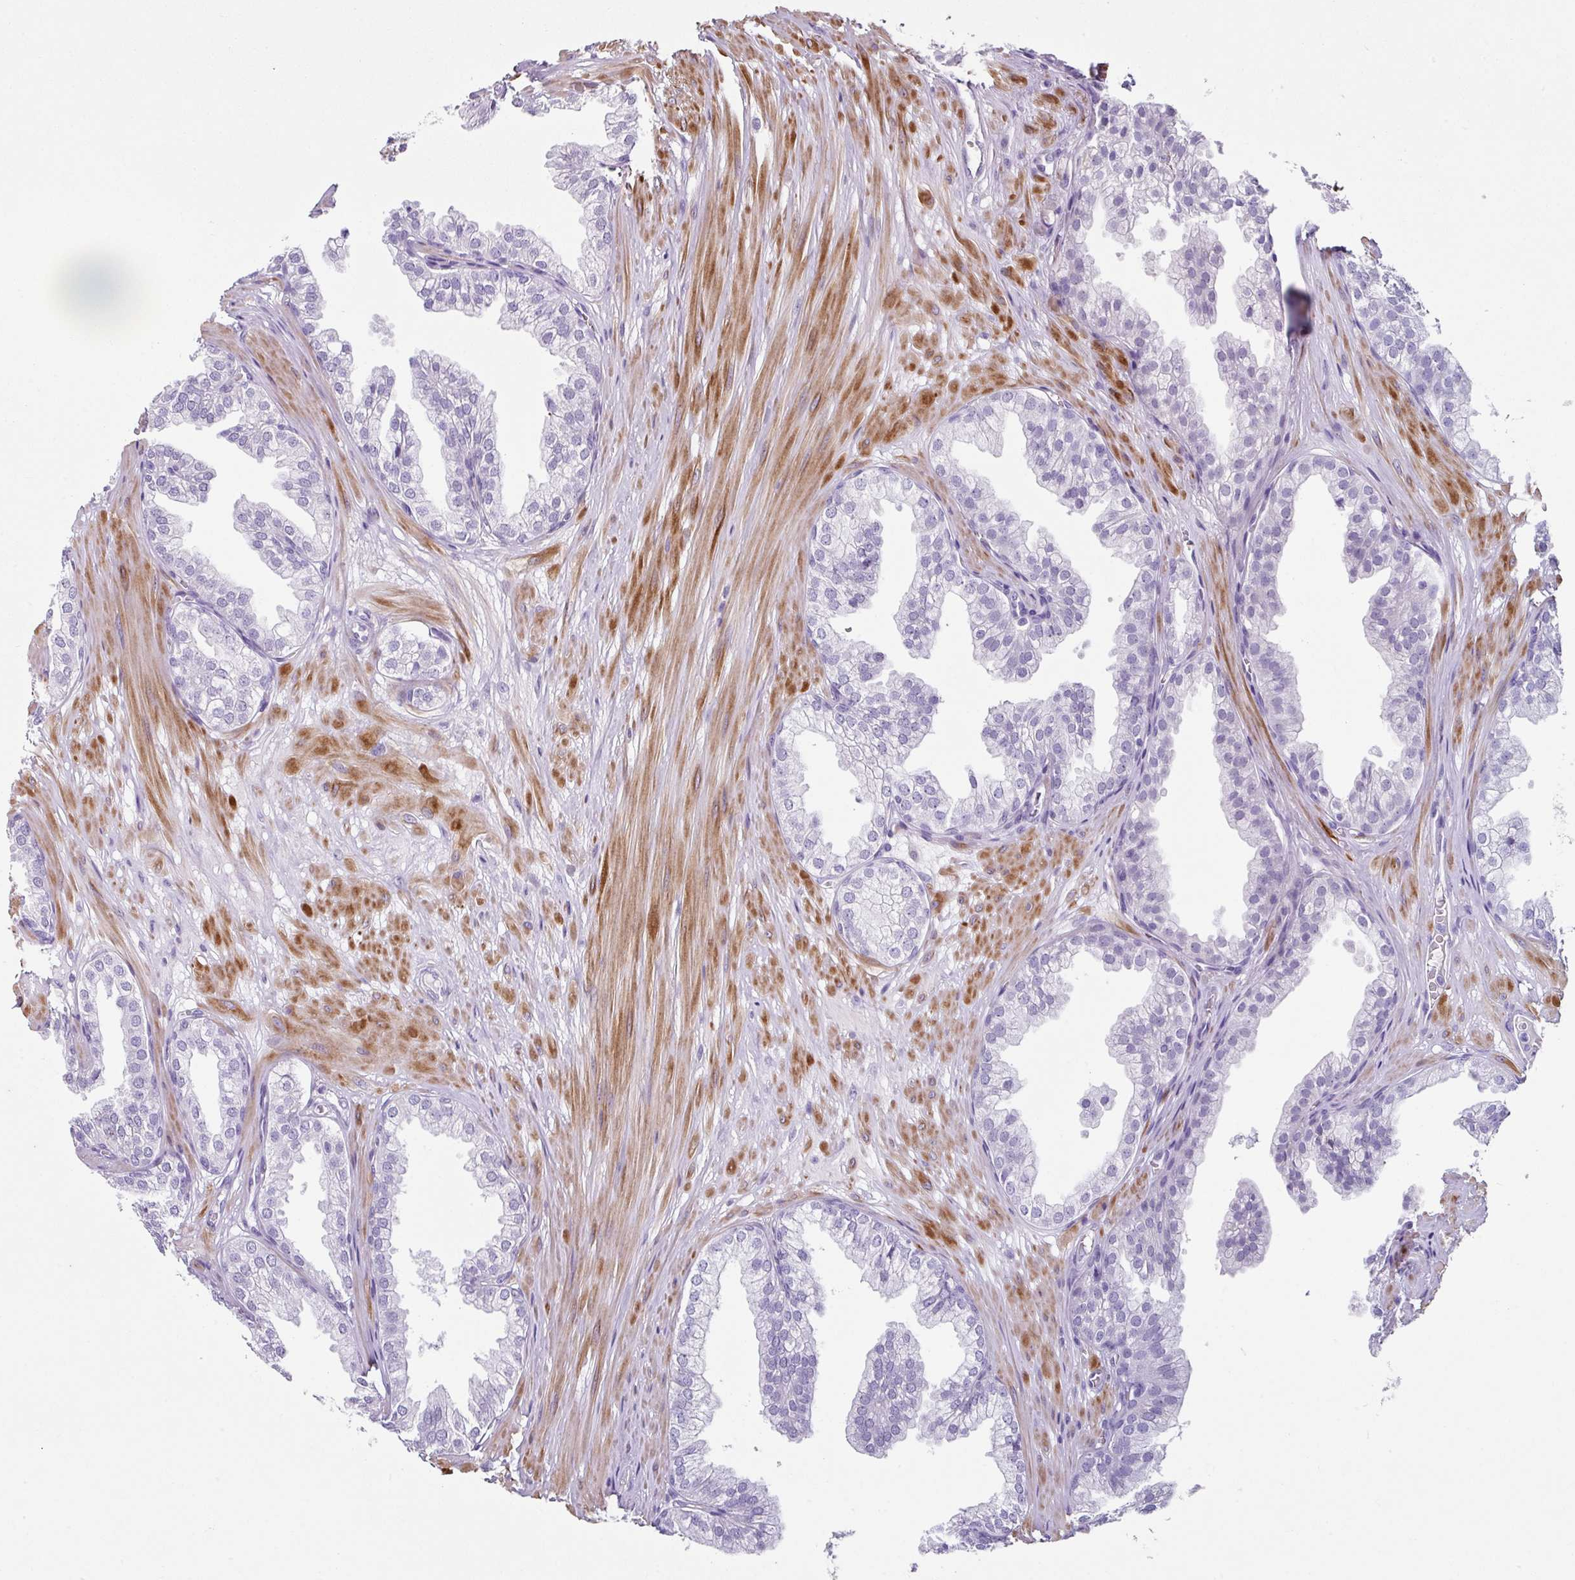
{"staining": {"intensity": "negative", "quantity": "none", "location": "none"}, "tissue": "prostate", "cell_type": "Glandular cells", "image_type": "normal", "snomed": [{"axis": "morphology", "description": "Normal tissue, NOS"}, {"axis": "topography", "description": "Prostate"}, {"axis": "topography", "description": "Peripheral nerve tissue"}], "caption": "Prostate stained for a protein using IHC displays no staining glandular cells.", "gene": "TRA2A", "patient": {"sex": "male", "age": 55}}